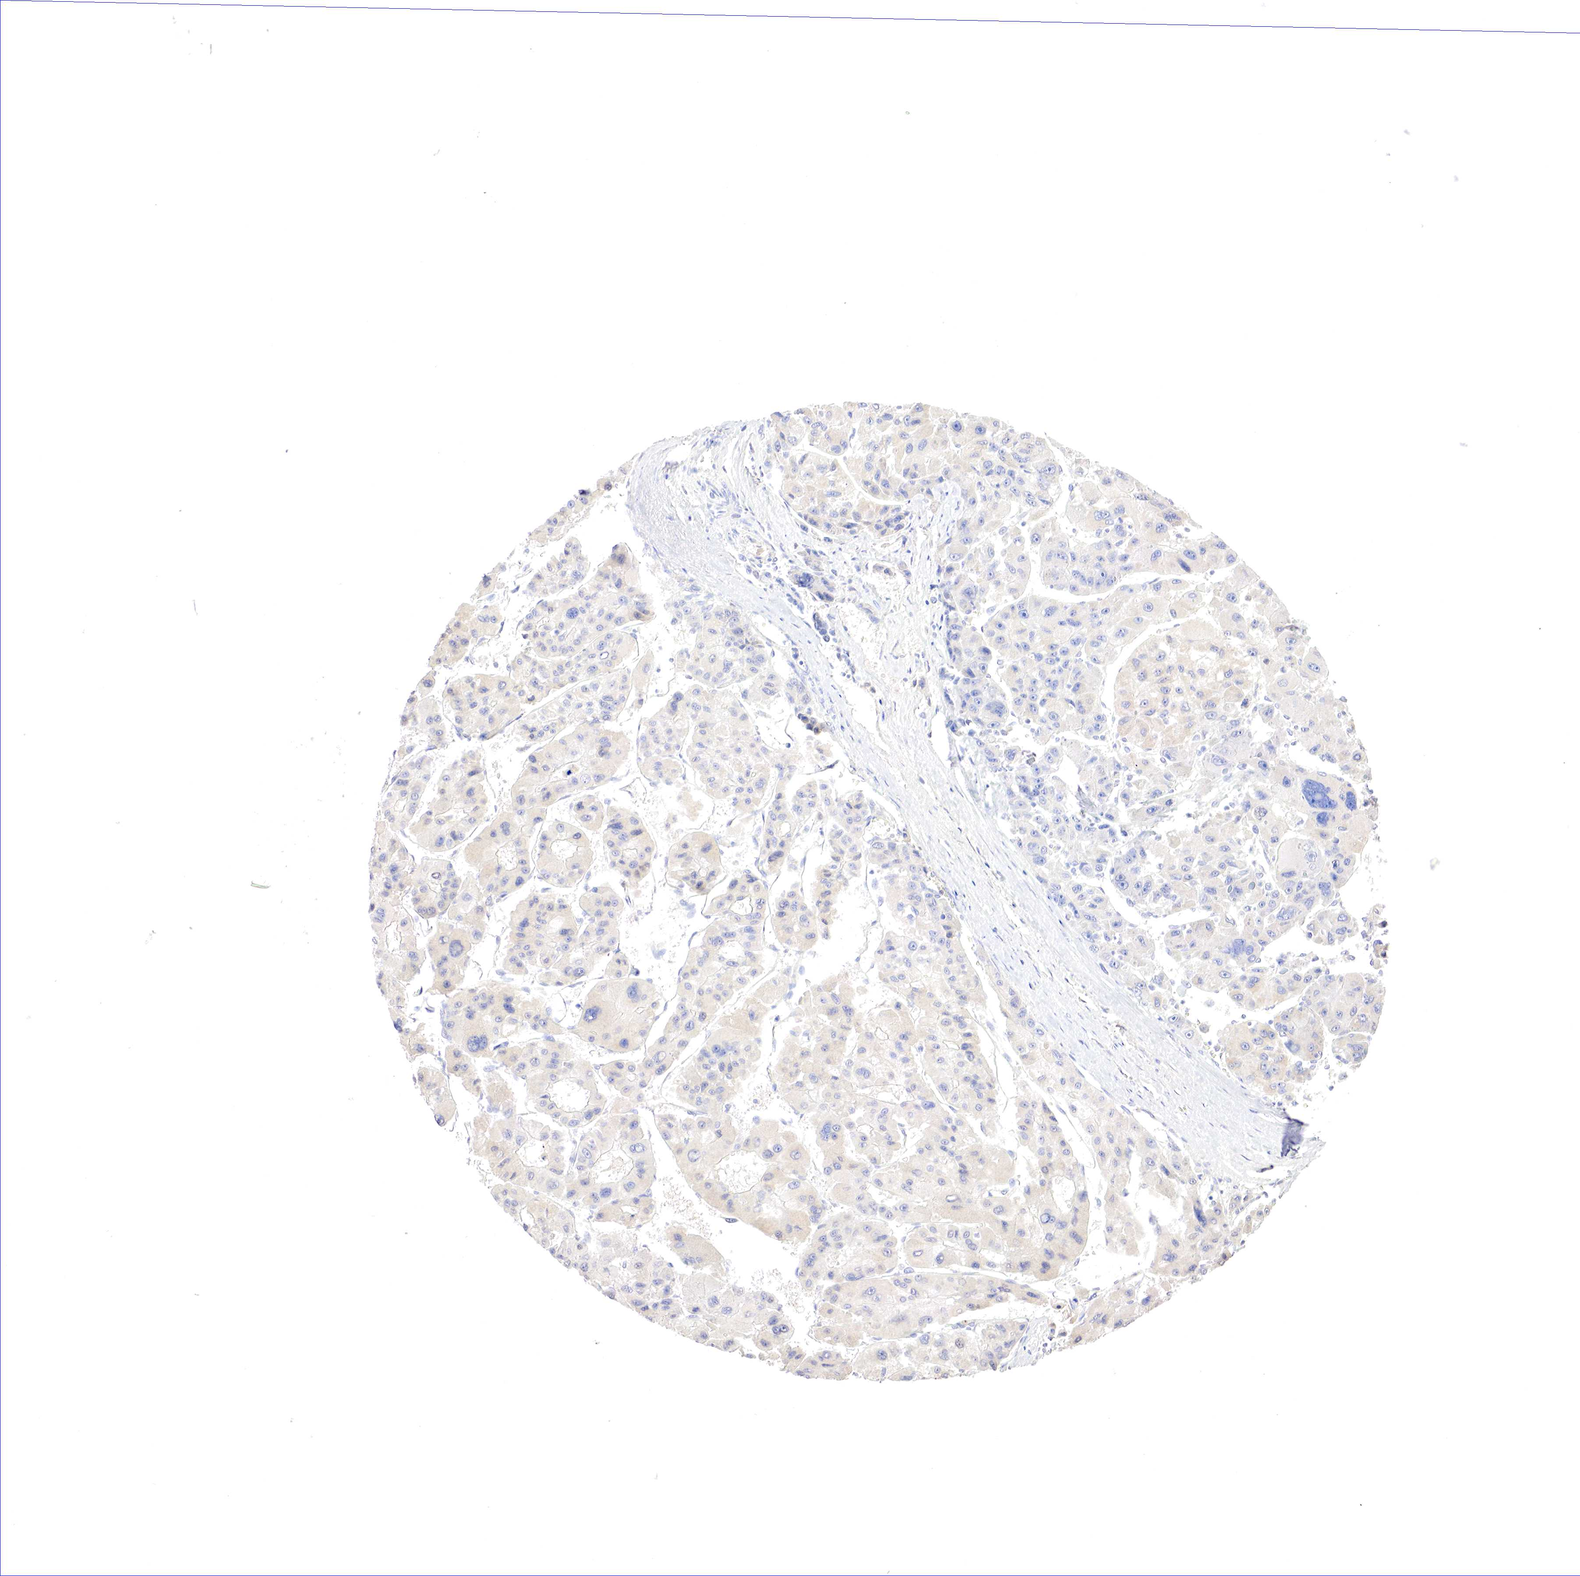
{"staining": {"intensity": "weak", "quantity": "<25%", "location": "cytoplasmic/membranous"}, "tissue": "liver cancer", "cell_type": "Tumor cells", "image_type": "cancer", "snomed": [{"axis": "morphology", "description": "Carcinoma, Hepatocellular, NOS"}, {"axis": "topography", "description": "Liver"}], "caption": "This micrograph is of liver cancer stained with immunohistochemistry (IHC) to label a protein in brown with the nuclei are counter-stained blue. There is no positivity in tumor cells.", "gene": "GATA1", "patient": {"sex": "male", "age": 64}}